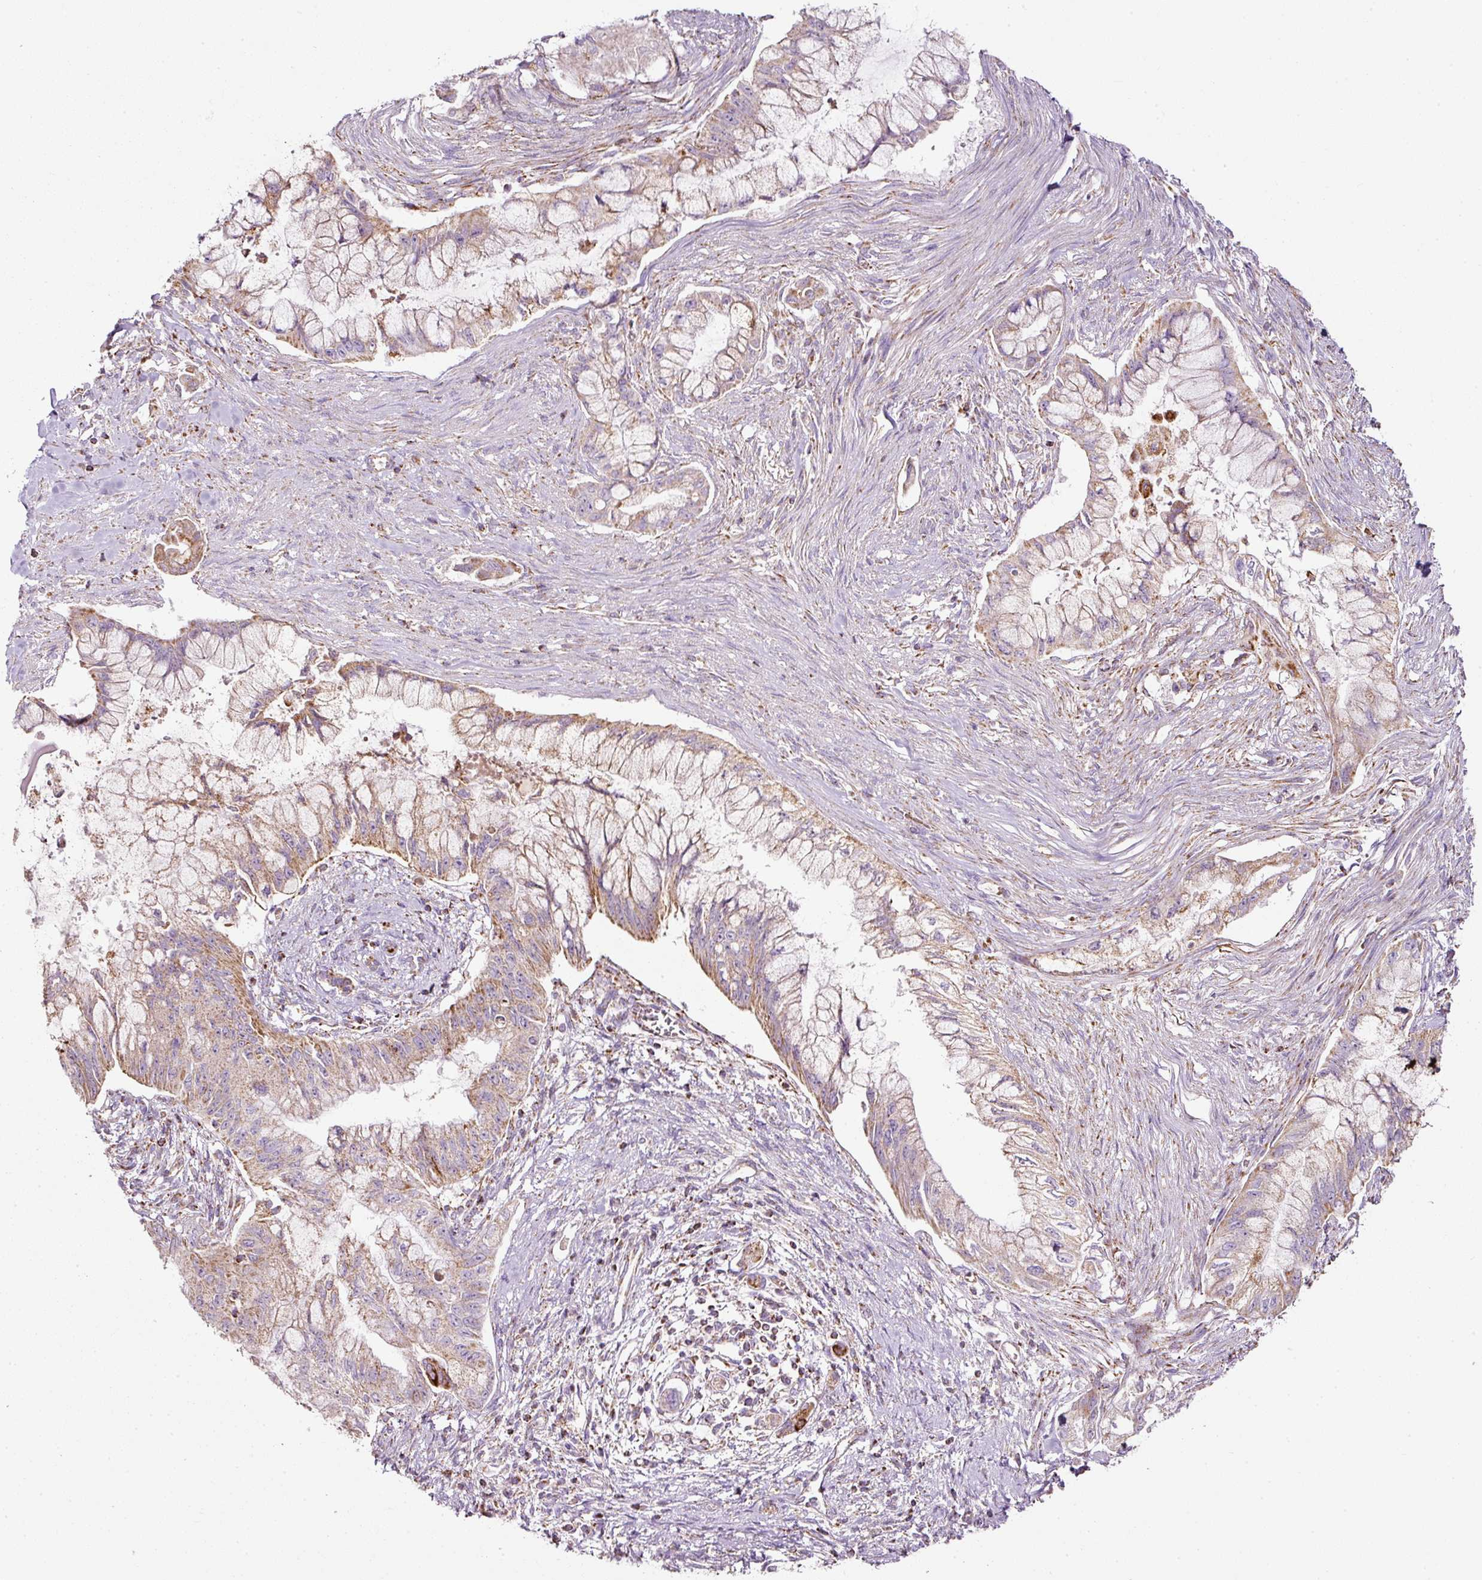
{"staining": {"intensity": "moderate", "quantity": "25%-75%", "location": "cytoplasmic/membranous"}, "tissue": "pancreatic cancer", "cell_type": "Tumor cells", "image_type": "cancer", "snomed": [{"axis": "morphology", "description": "Adenocarcinoma, NOS"}, {"axis": "topography", "description": "Pancreas"}], "caption": "Adenocarcinoma (pancreatic) stained for a protein (brown) reveals moderate cytoplasmic/membranous positive positivity in about 25%-75% of tumor cells.", "gene": "SDHA", "patient": {"sex": "male", "age": 48}}